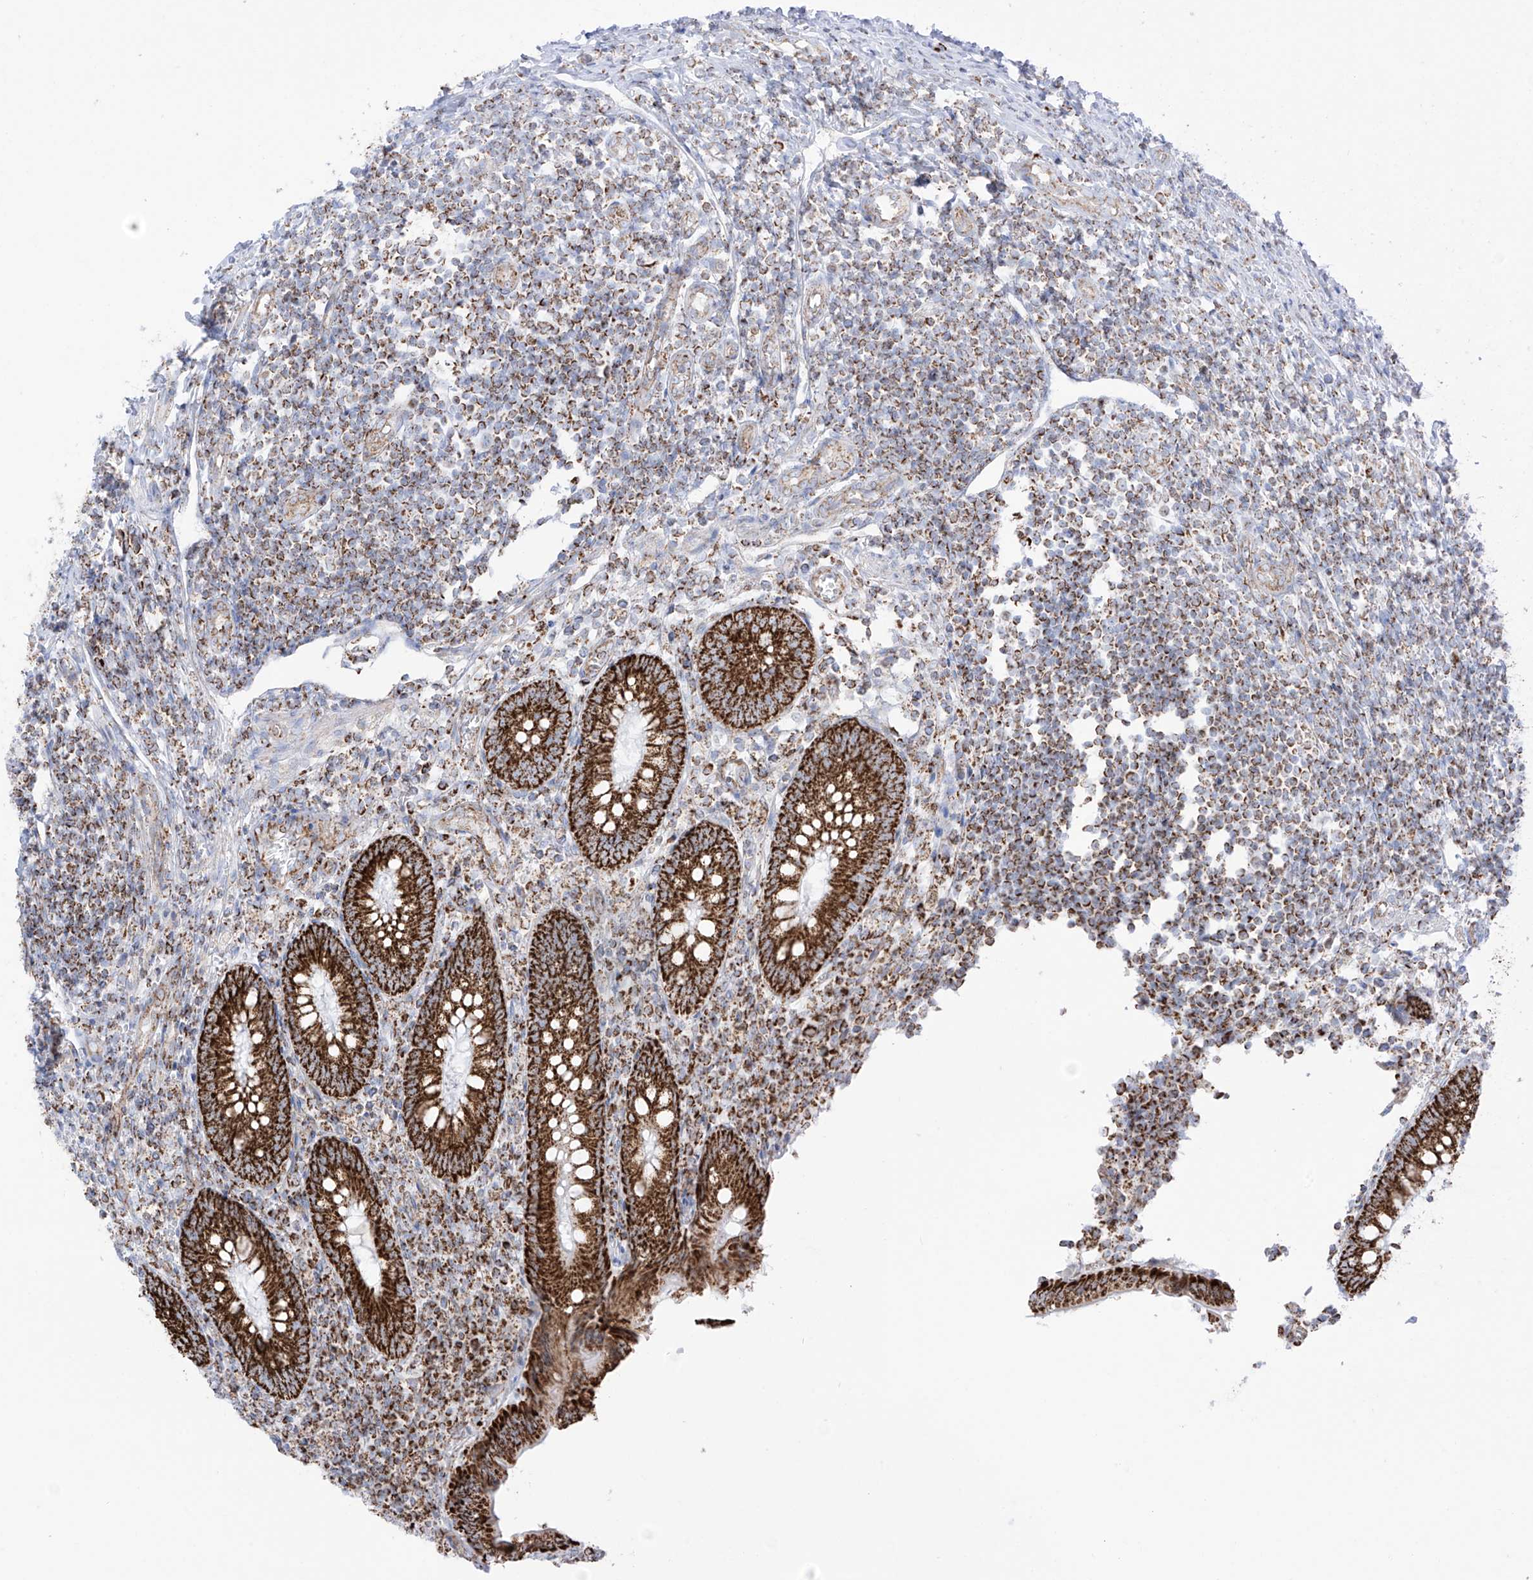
{"staining": {"intensity": "strong", "quantity": ">75%", "location": "cytoplasmic/membranous"}, "tissue": "appendix", "cell_type": "Glandular cells", "image_type": "normal", "snomed": [{"axis": "morphology", "description": "Normal tissue, NOS"}, {"axis": "topography", "description": "Appendix"}], "caption": "Glandular cells exhibit strong cytoplasmic/membranous expression in about >75% of cells in unremarkable appendix.", "gene": "XKR3", "patient": {"sex": "female", "age": 17}}